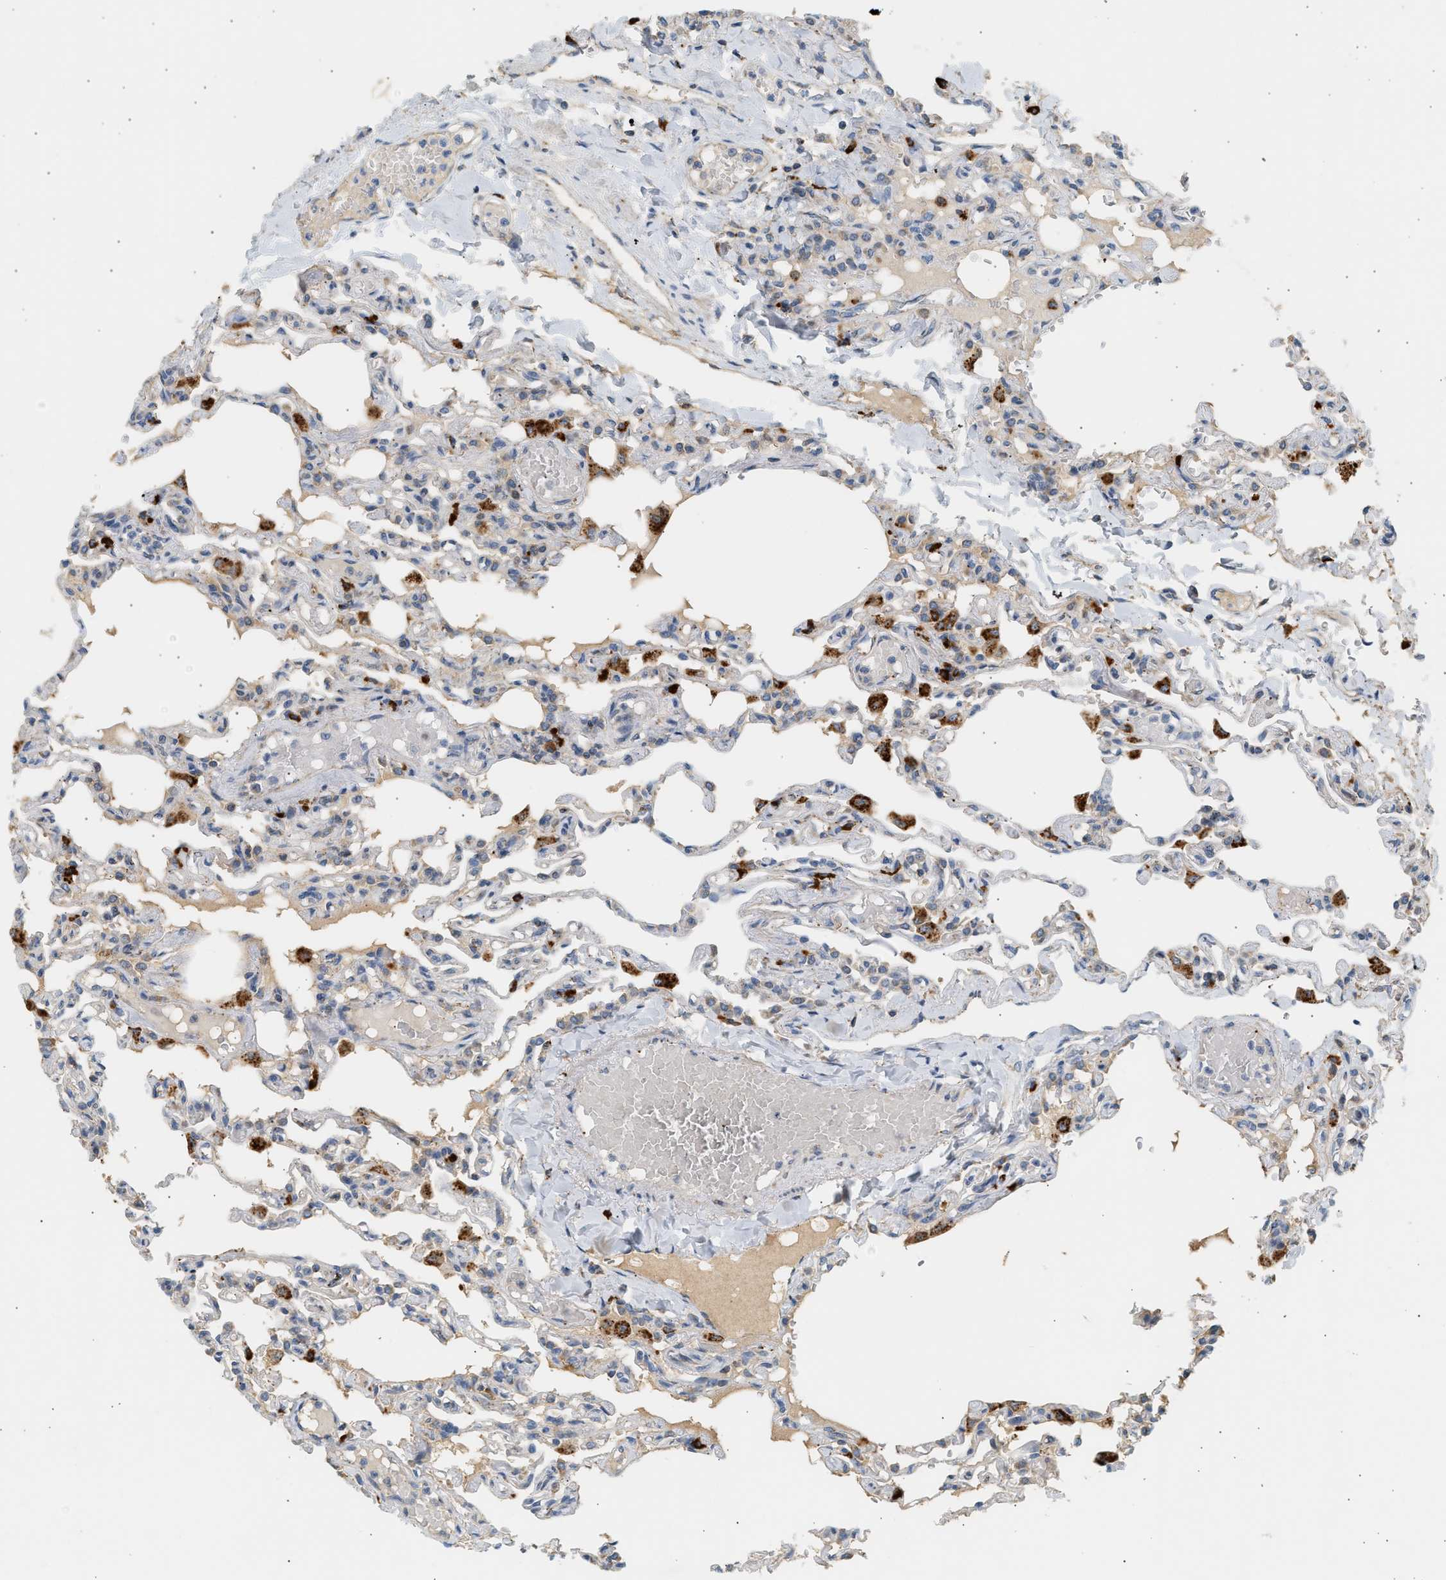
{"staining": {"intensity": "weak", "quantity": "<25%", "location": "cytoplasmic/membranous"}, "tissue": "lung", "cell_type": "Alveolar cells", "image_type": "normal", "snomed": [{"axis": "morphology", "description": "Normal tissue, NOS"}, {"axis": "topography", "description": "Lung"}], "caption": "Immunohistochemical staining of normal lung exhibits no significant staining in alveolar cells.", "gene": "ENTHD1", "patient": {"sex": "male", "age": 21}}